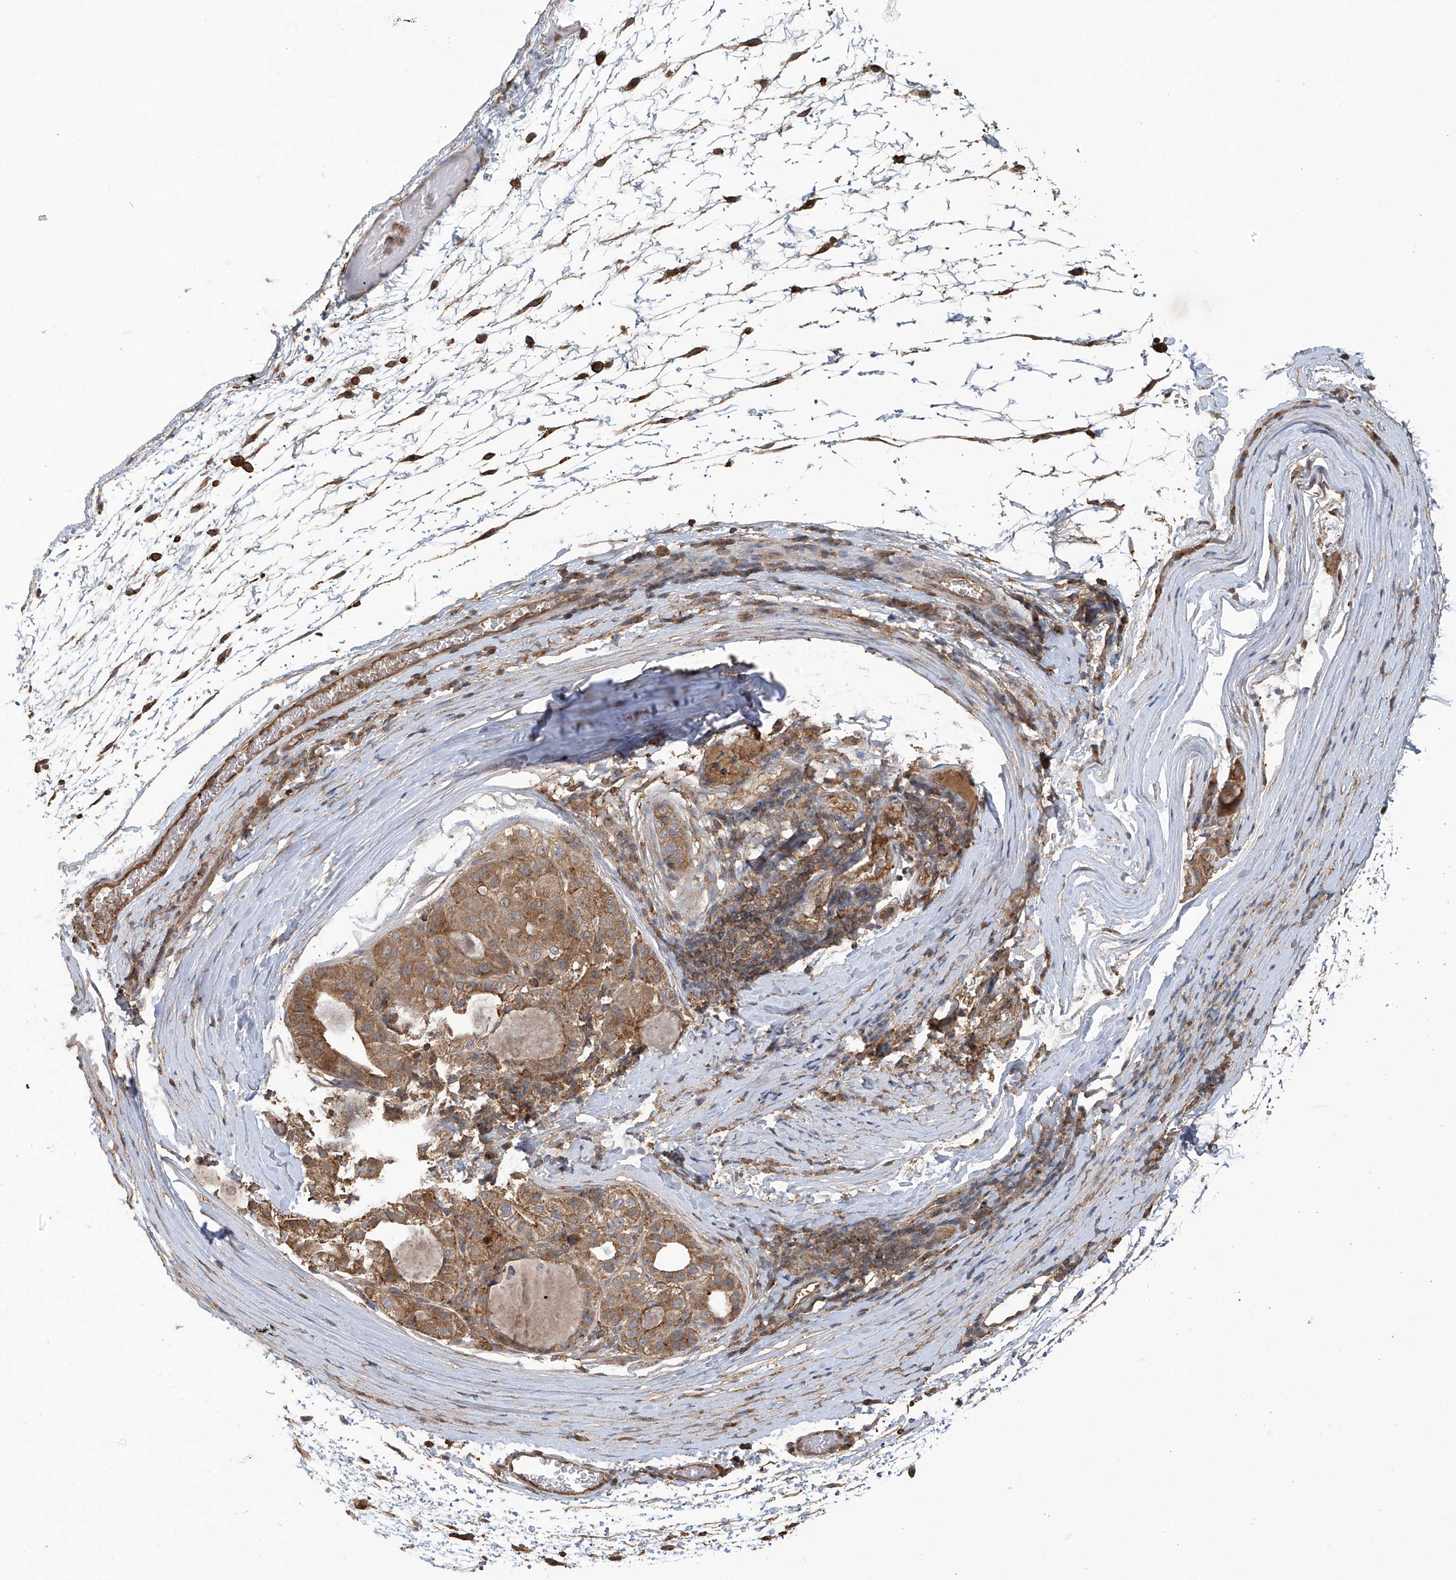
{"staining": {"intensity": "moderate", "quantity": ">75%", "location": "cytoplasmic/membranous"}, "tissue": "liver cancer", "cell_type": "Tumor cells", "image_type": "cancer", "snomed": [{"axis": "morphology", "description": "Carcinoma, Hepatocellular, NOS"}, {"axis": "topography", "description": "Liver"}], "caption": "Liver cancer (hepatocellular carcinoma) stained with a brown dye shows moderate cytoplasmic/membranous positive staining in approximately >75% of tumor cells.", "gene": "COX10", "patient": {"sex": "male", "age": 80}}